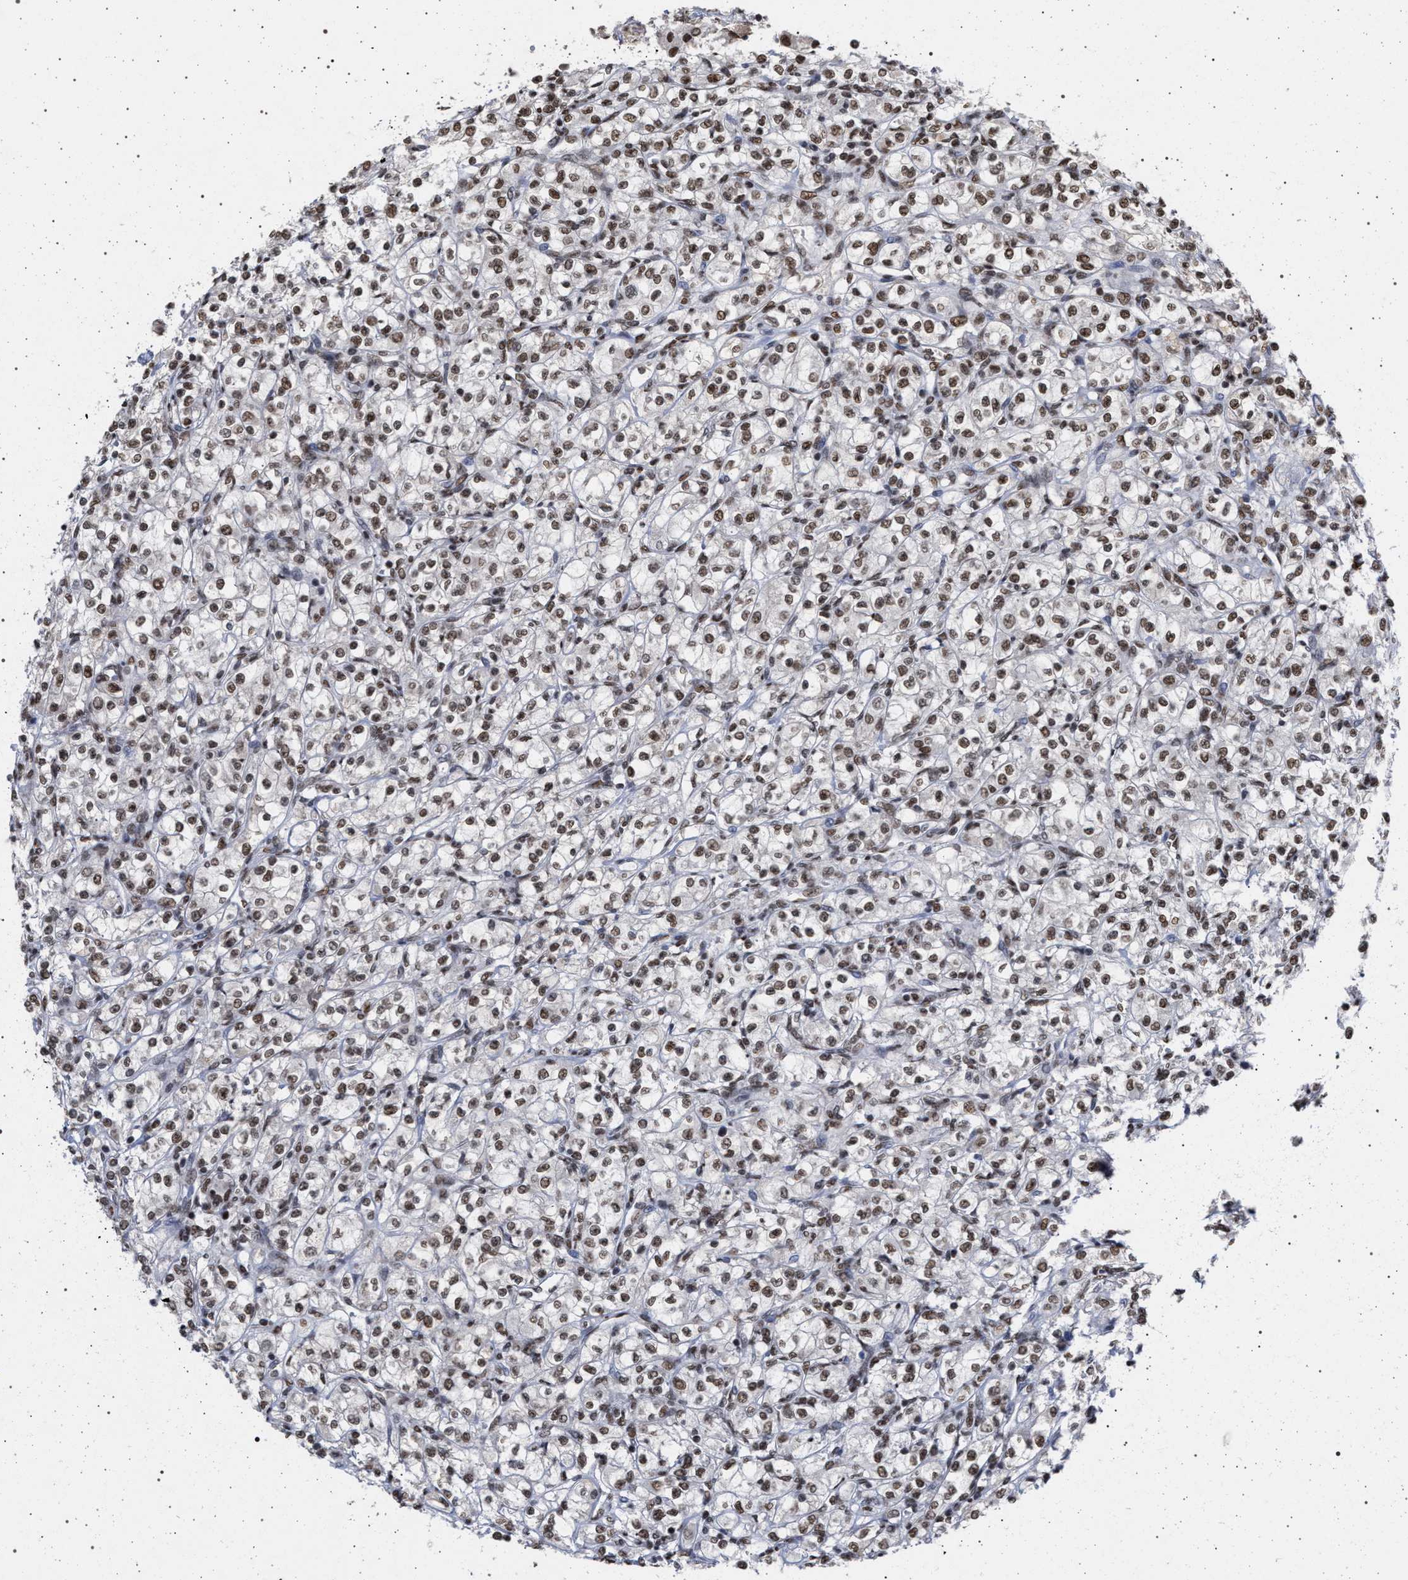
{"staining": {"intensity": "moderate", "quantity": ">75%", "location": "nuclear"}, "tissue": "renal cancer", "cell_type": "Tumor cells", "image_type": "cancer", "snomed": [{"axis": "morphology", "description": "Adenocarcinoma, NOS"}, {"axis": "topography", "description": "Kidney"}], "caption": "Human renal cancer (adenocarcinoma) stained with a brown dye shows moderate nuclear positive positivity in about >75% of tumor cells.", "gene": "PHF12", "patient": {"sex": "male", "age": 77}}